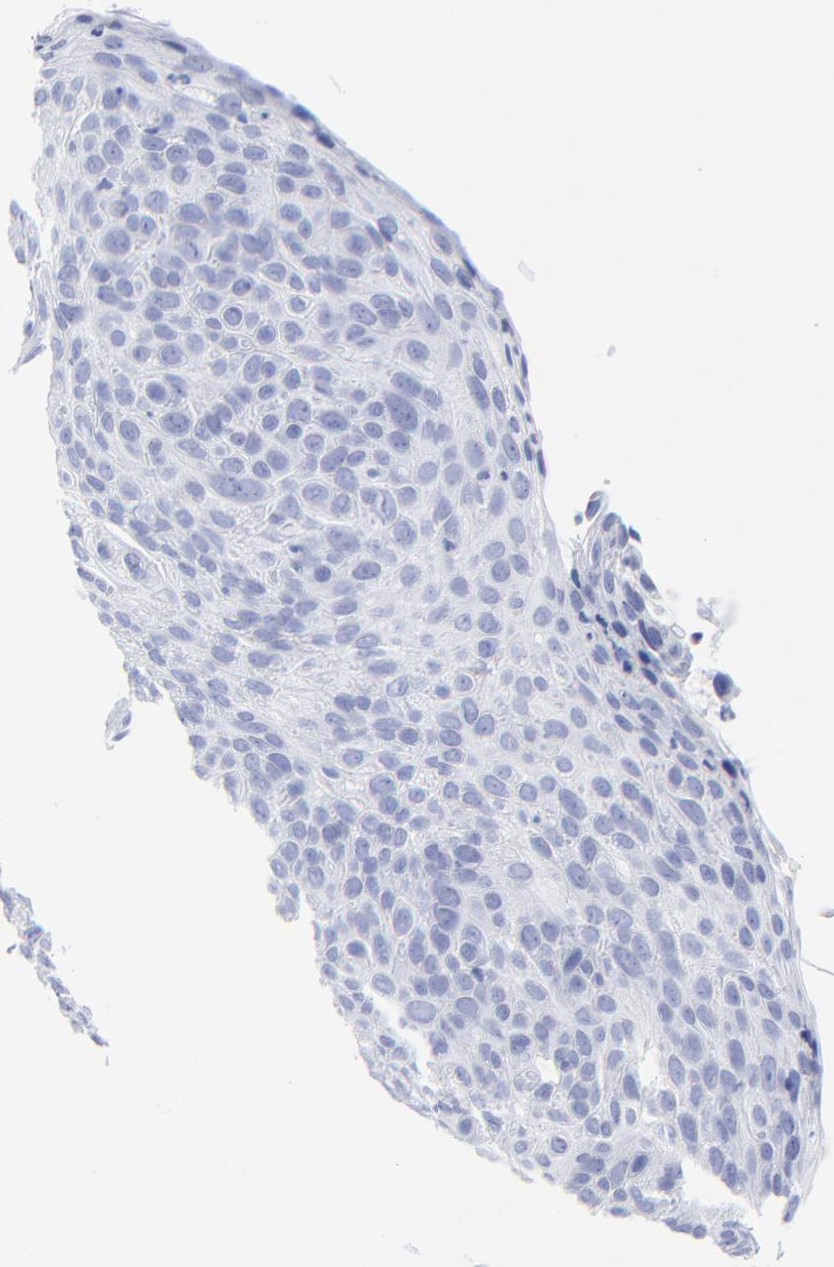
{"staining": {"intensity": "negative", "quantity": "none", "location": "none"}, "tissue": "skin cancer", "cell_type": "Tumor cells", "image_type": "cancer", "snomed": [{"axis": "morphology", "description": "Squamous cell carcinoma, NOS"}, {"axis": "topography", "description": "Skin"}], "caption": "Tumor cells are negative for brown protein staining in skin squamous cell carcinoma.", "gene": "DCN", "patient": {"sex": "male", "age": 87}}